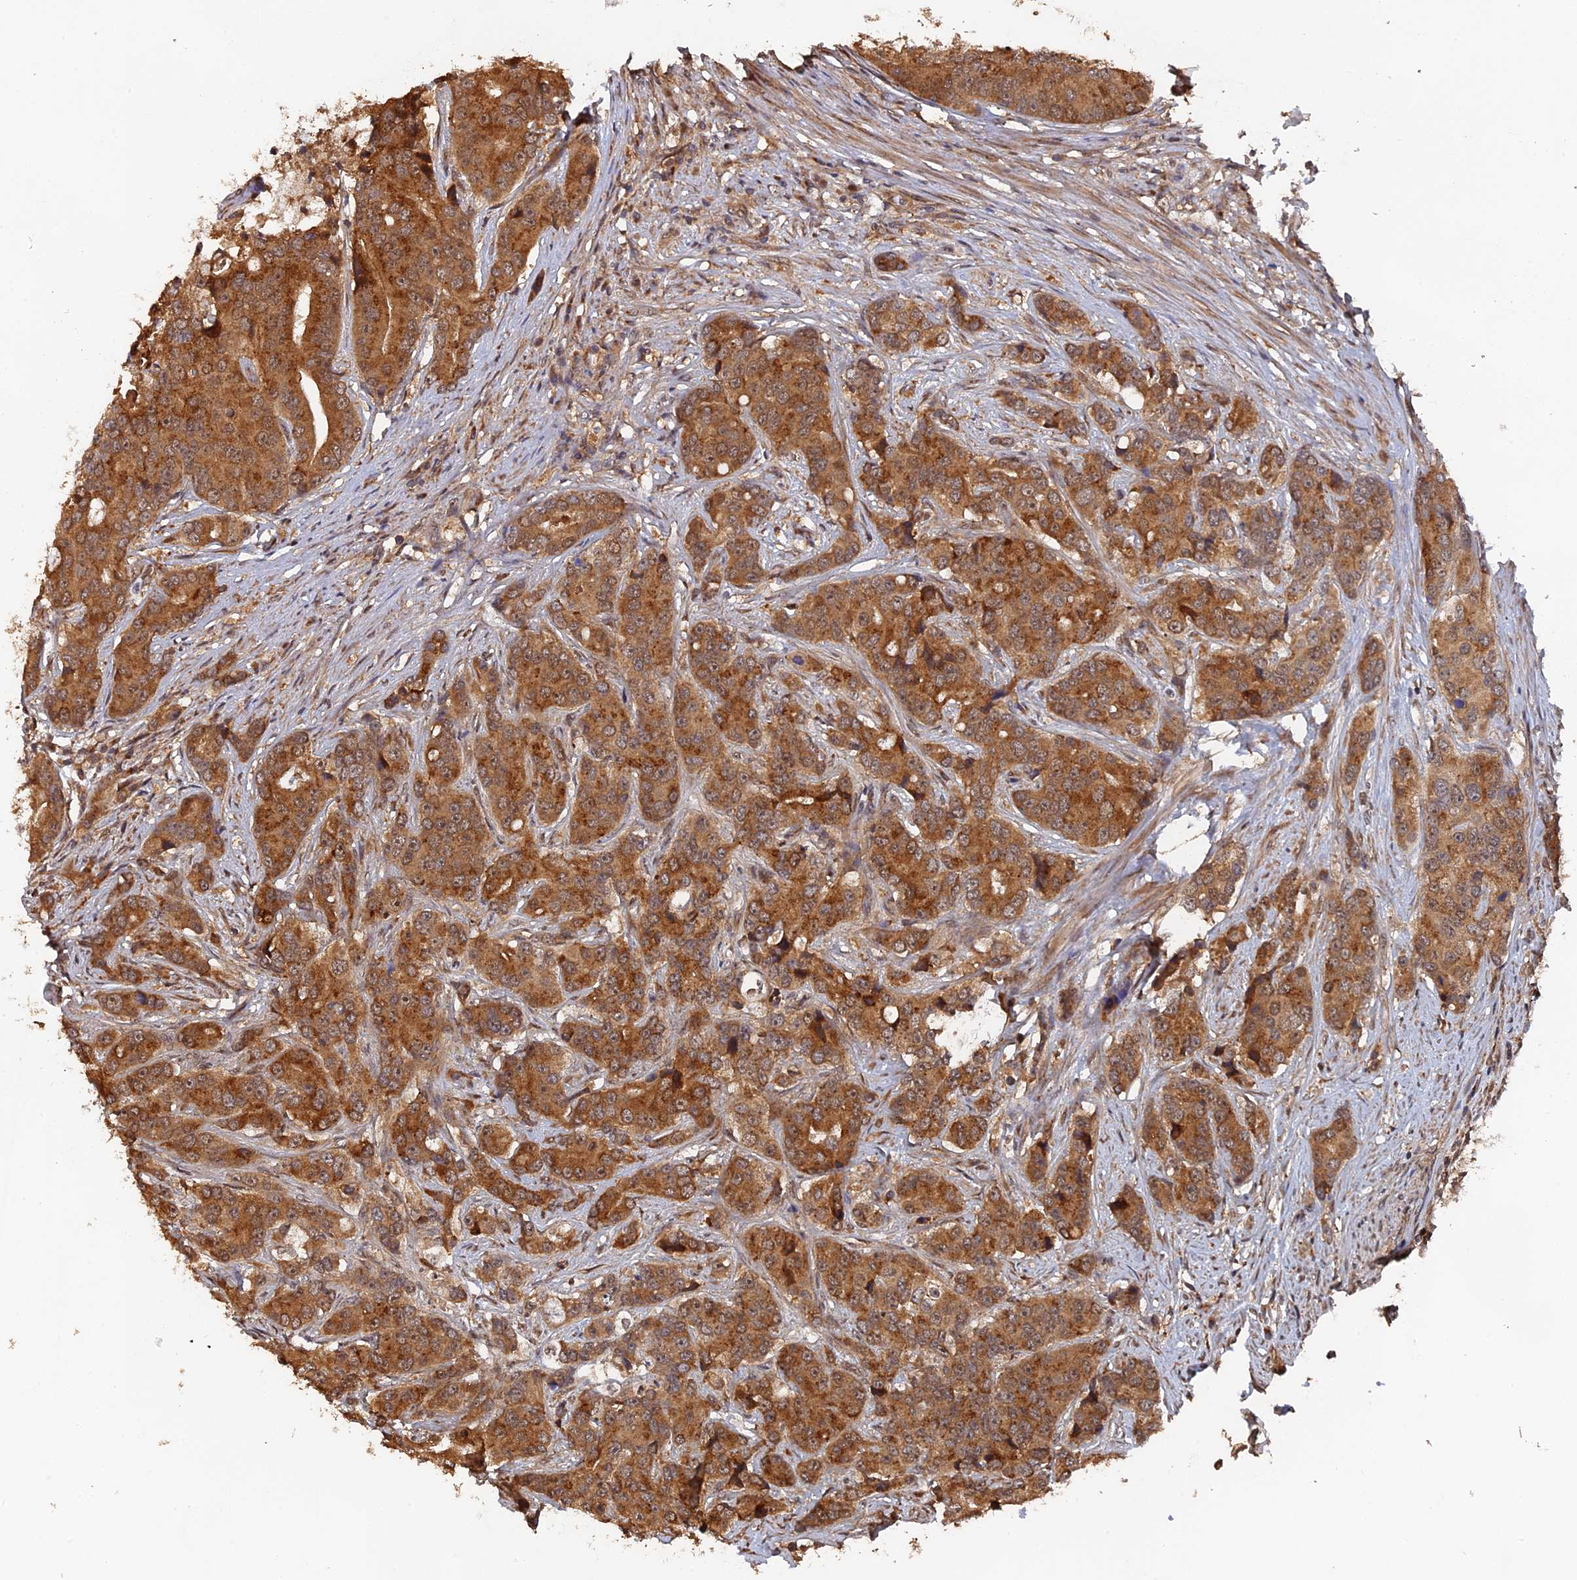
{"staining": {"intensity": "strong", "quantity": ">75%", "location": "cytoplasmic/membranous"}, "tissue": "prostate cancer", "cell_type": "Tumor cells", "image_type": "cancer", "snomed": [{"axis": "morphology", "description": "Adenocarcinoma, High grade"}, {"axis": "topography", "description": "Prostate"}], "caption": "About >75% of tumor cells in prostate cancer (adenocarcinoma (high-grade)) display strong cytoplasmic/membranous protein staining as visualized by brown immunohistochemical staining.", "gene": "VPS37C", "patient": {"sex": "male", "age": 62}}